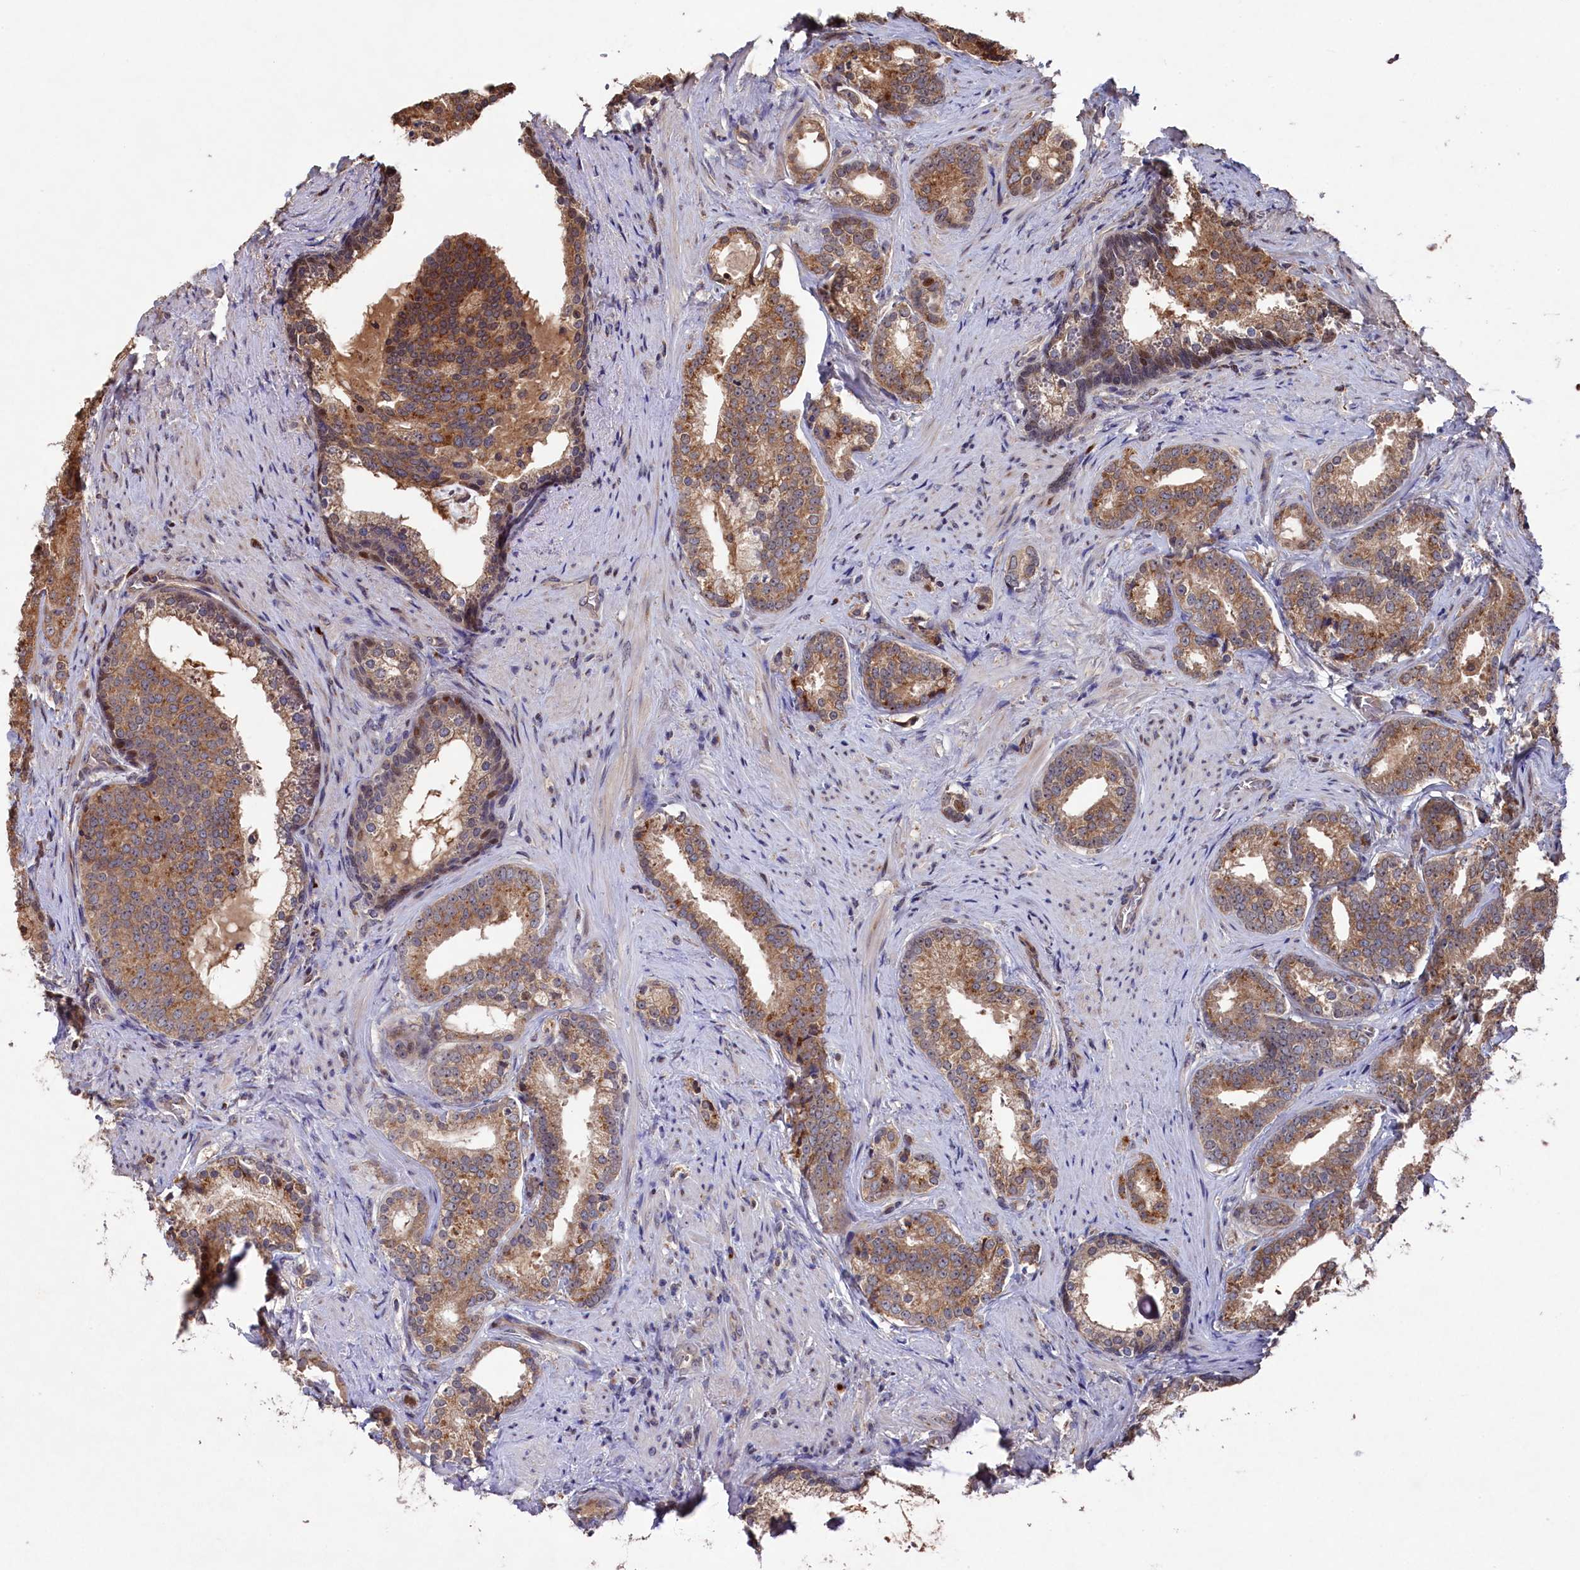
{"staining": {"intensity": "moderate", "quantity": ">75%", "location": "cytoplasmic/membranous"}, "tissue": "prostate cancer", "cell_type": "Tumor cells", "image_type": "cancer", "snomed": [{"axis": "morphology", "description": "Adenocarcinoma, Low grade"}, {"axis": "topography", "description": "Prostate"}], "caption": "There is medium levels of moderate cytoplasmic/membranous staining in tumor cells of prostate cancer, as demonstrated by immunohistochemical staining (brown color).", "gene": "NAA60", "patient": {"sex": "male", "age": 71}}